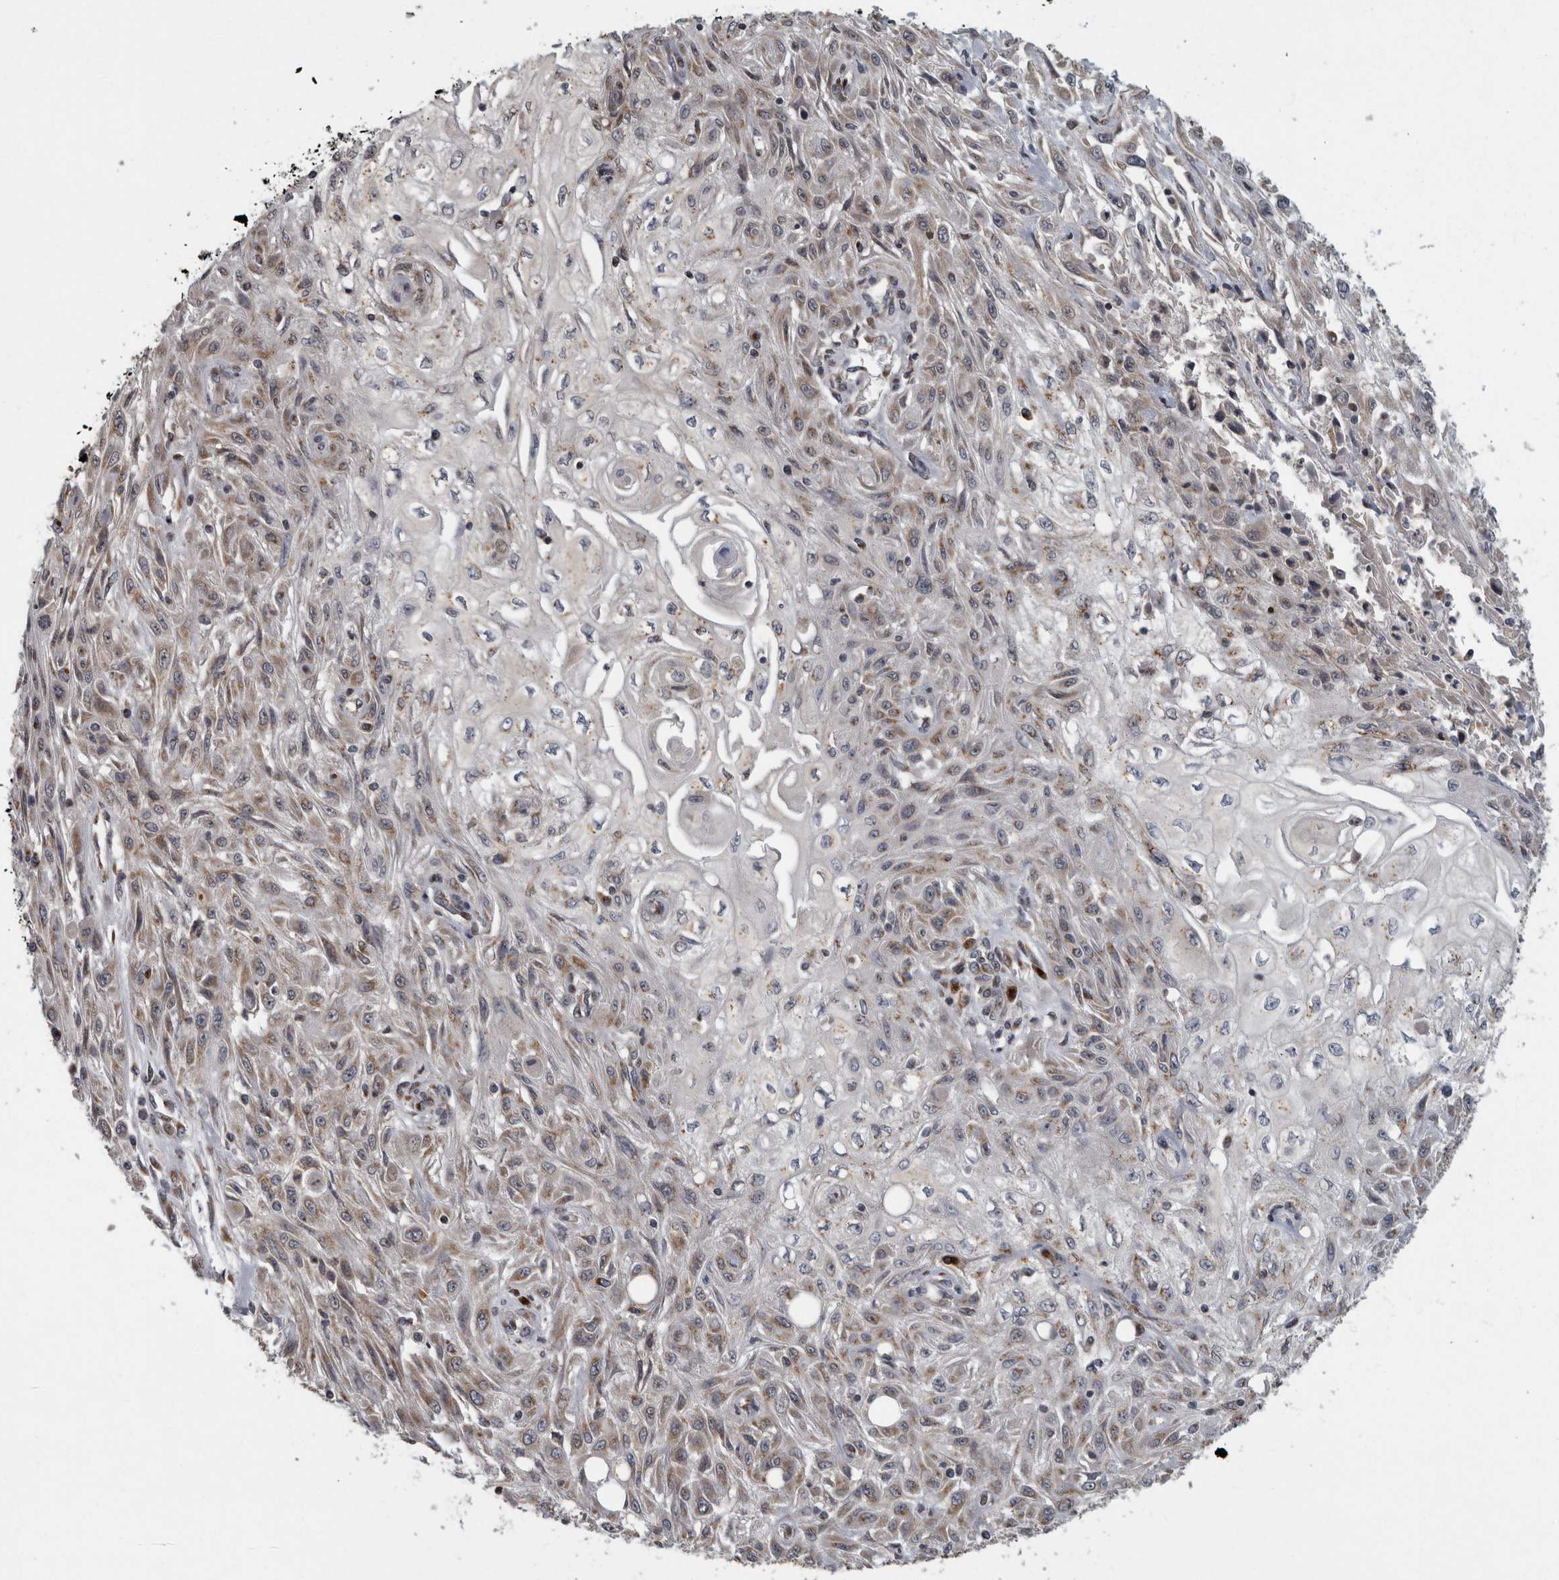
{"staining": {"intensity": "weak", "quantity": "25%-75%", "location": "cytoplasmic/membranous"}, "tissue": "skin cancer", "cell_type": "Tumor cells", "image_type": "cancer", "snomed": [{"axis": "morphology", "description": "Squamous cell carcinoma, NOS"}, {"axis": "morphology", "description": "Squamous cell carcinoma, metastatic, NOS"}, {"axis": "topography", "description": "Skin"}, {"axis": "topography", "description": "Lymph node"}], "caption": "Skin cancer stained for a protein demonstrates weak cytoplasmic/membranous positivity in tumor cells. The staining was performed using DAB (3,3'-diaminobenzidine) to visualize the protein expression in brown, while the nuclei were stained in blue with hematoxylin (Magnification: 20x).", "gene": "LMAN2L", "patient": {"sex": "male", "age": 75}}